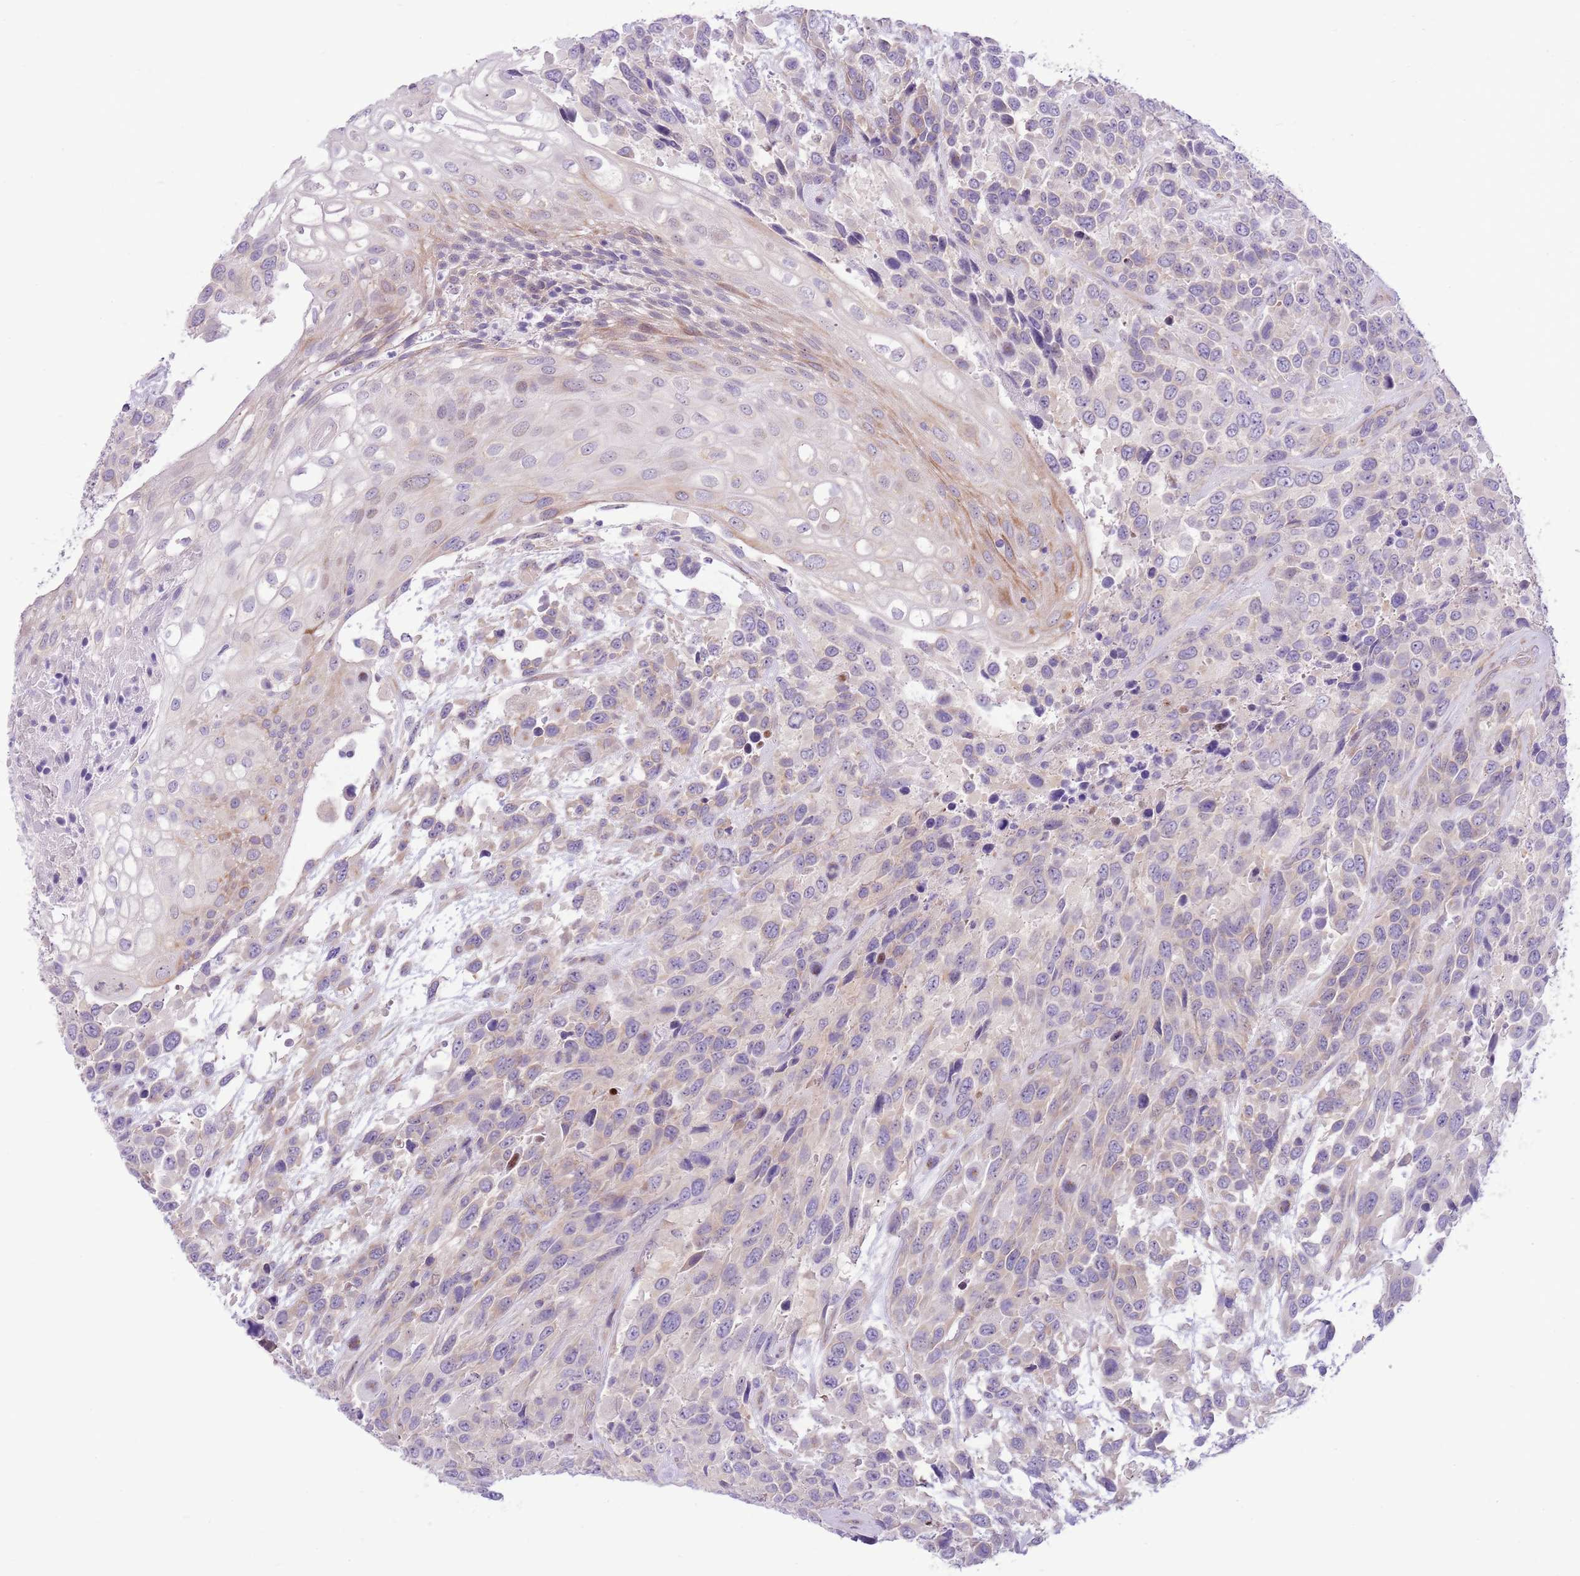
{"staining": {"intensity": "weak", "quantity": "<25%", "location": "cytoplasmic/membranous"}, "tissue": "urothelial cancer", "cell_type": "Tumor cells", "image_type": "cancer", "snomed": [{"axis": "morphology", "description": "Urothelial carcinoma, High grade"}, {"axis": "topography", "description": "Urinary bladder"}], "caption": "Urothelial cancer was stained to show a protein in brown. There is no significant positivity in tumor cells.", "gene": "ZC4H2", "patient": {"sex": "female", "age": 70}}